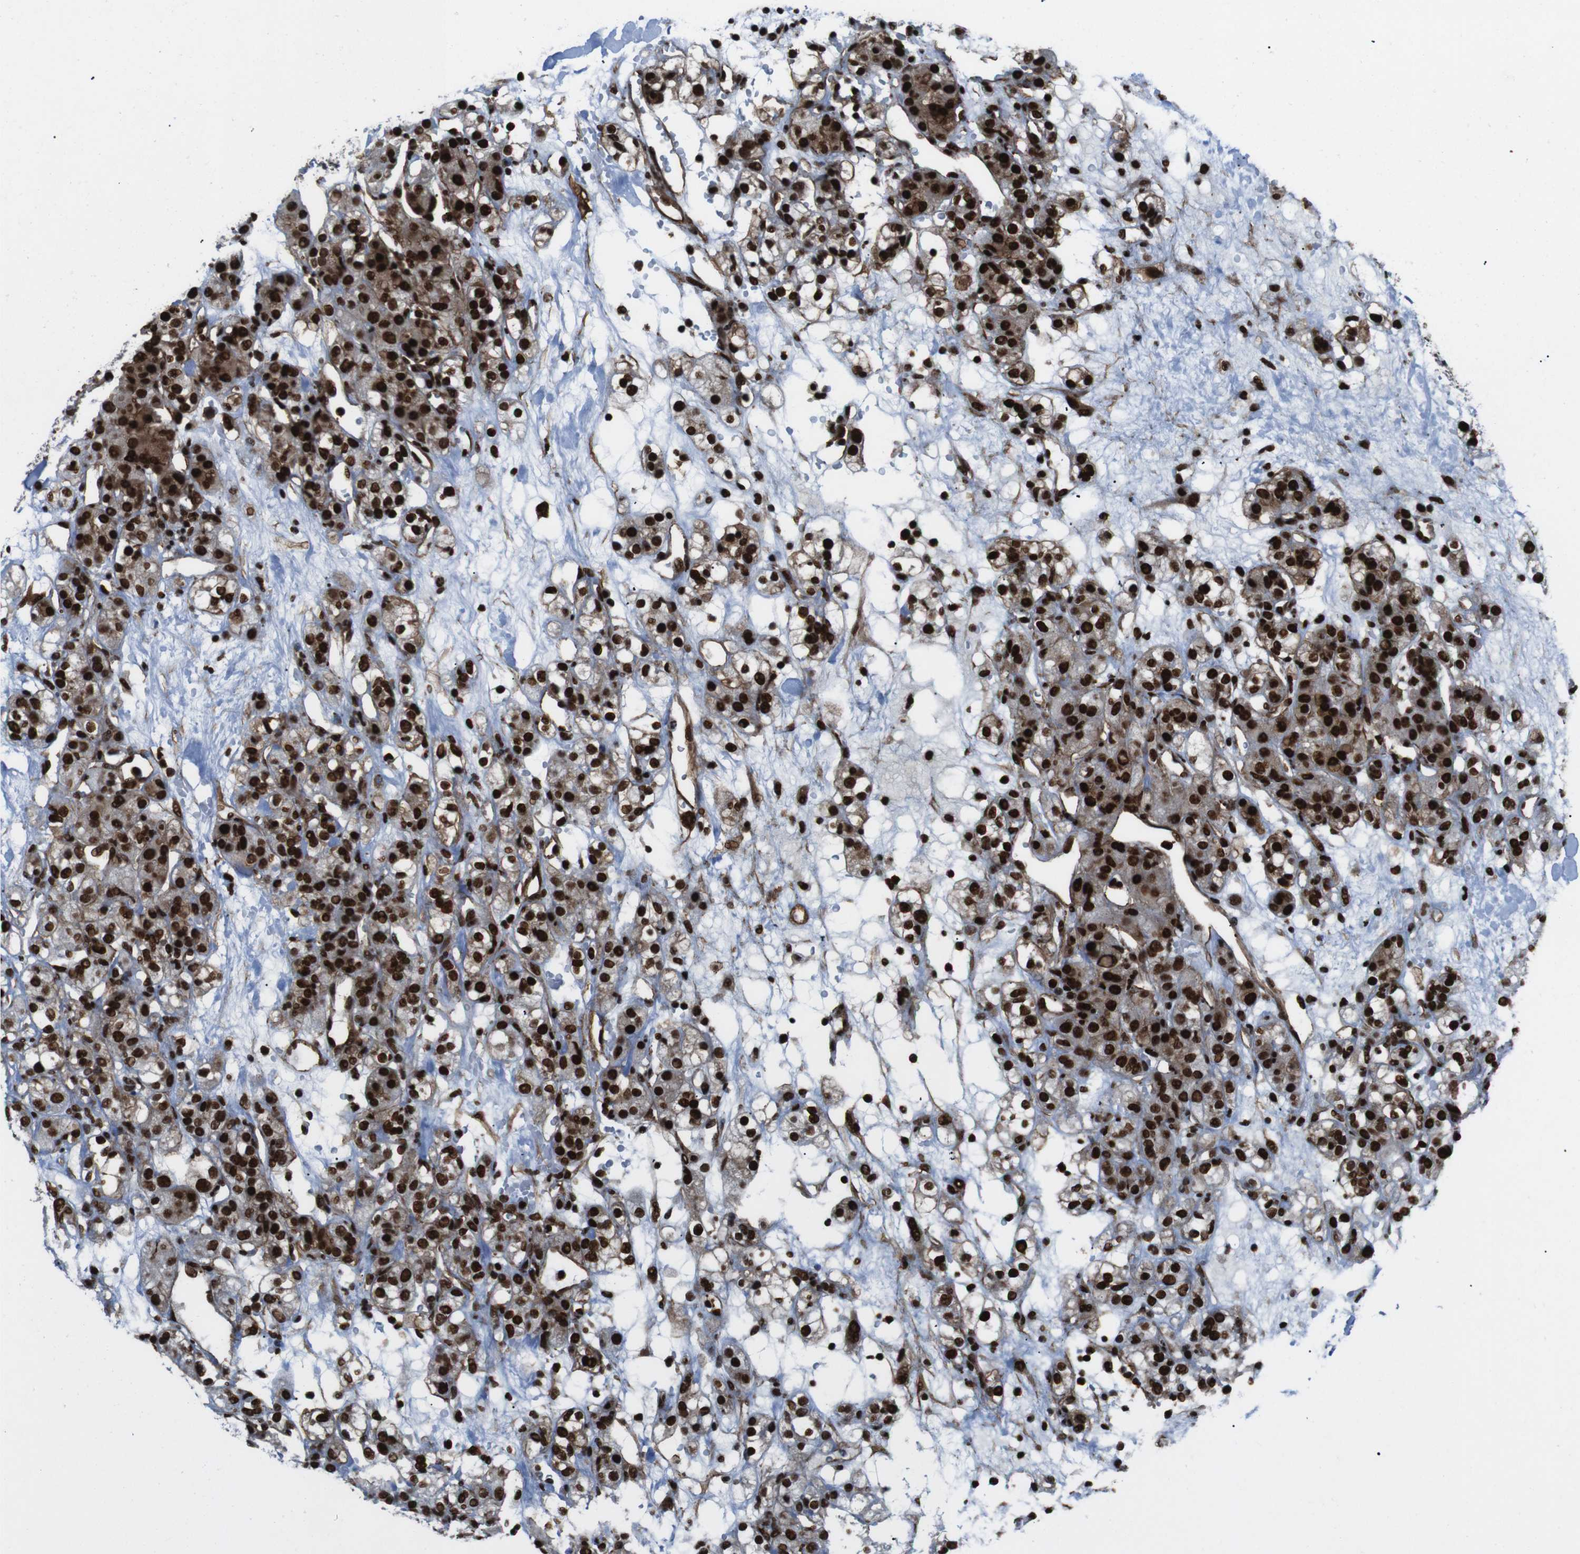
{"staining": {"intensity": "strong", "quantity": ">75%", "location": "cytoplasmic/membranous,nuclear"}, "tissue": "renal cancer", "cell_type": "Tumor cells", "image_type": "cancer", "snomed": [{"axis": "morphology", "description": "Normal tissue, NOS"}, {"axis": "morphology", "description": "Adenocarcinoma, NOS"}, {"axis": "topography", "description": "Kidney"}], "caption": "The micrograph reveals immunohistochemical staining of renal adenocarcinoma. There is strong cytoplasmic/membranous and nuclear staining is identified in approximately >75% of tumor cells.", "gene": "HNRNPU", "patient": {"sex": "male", "age": 61}}